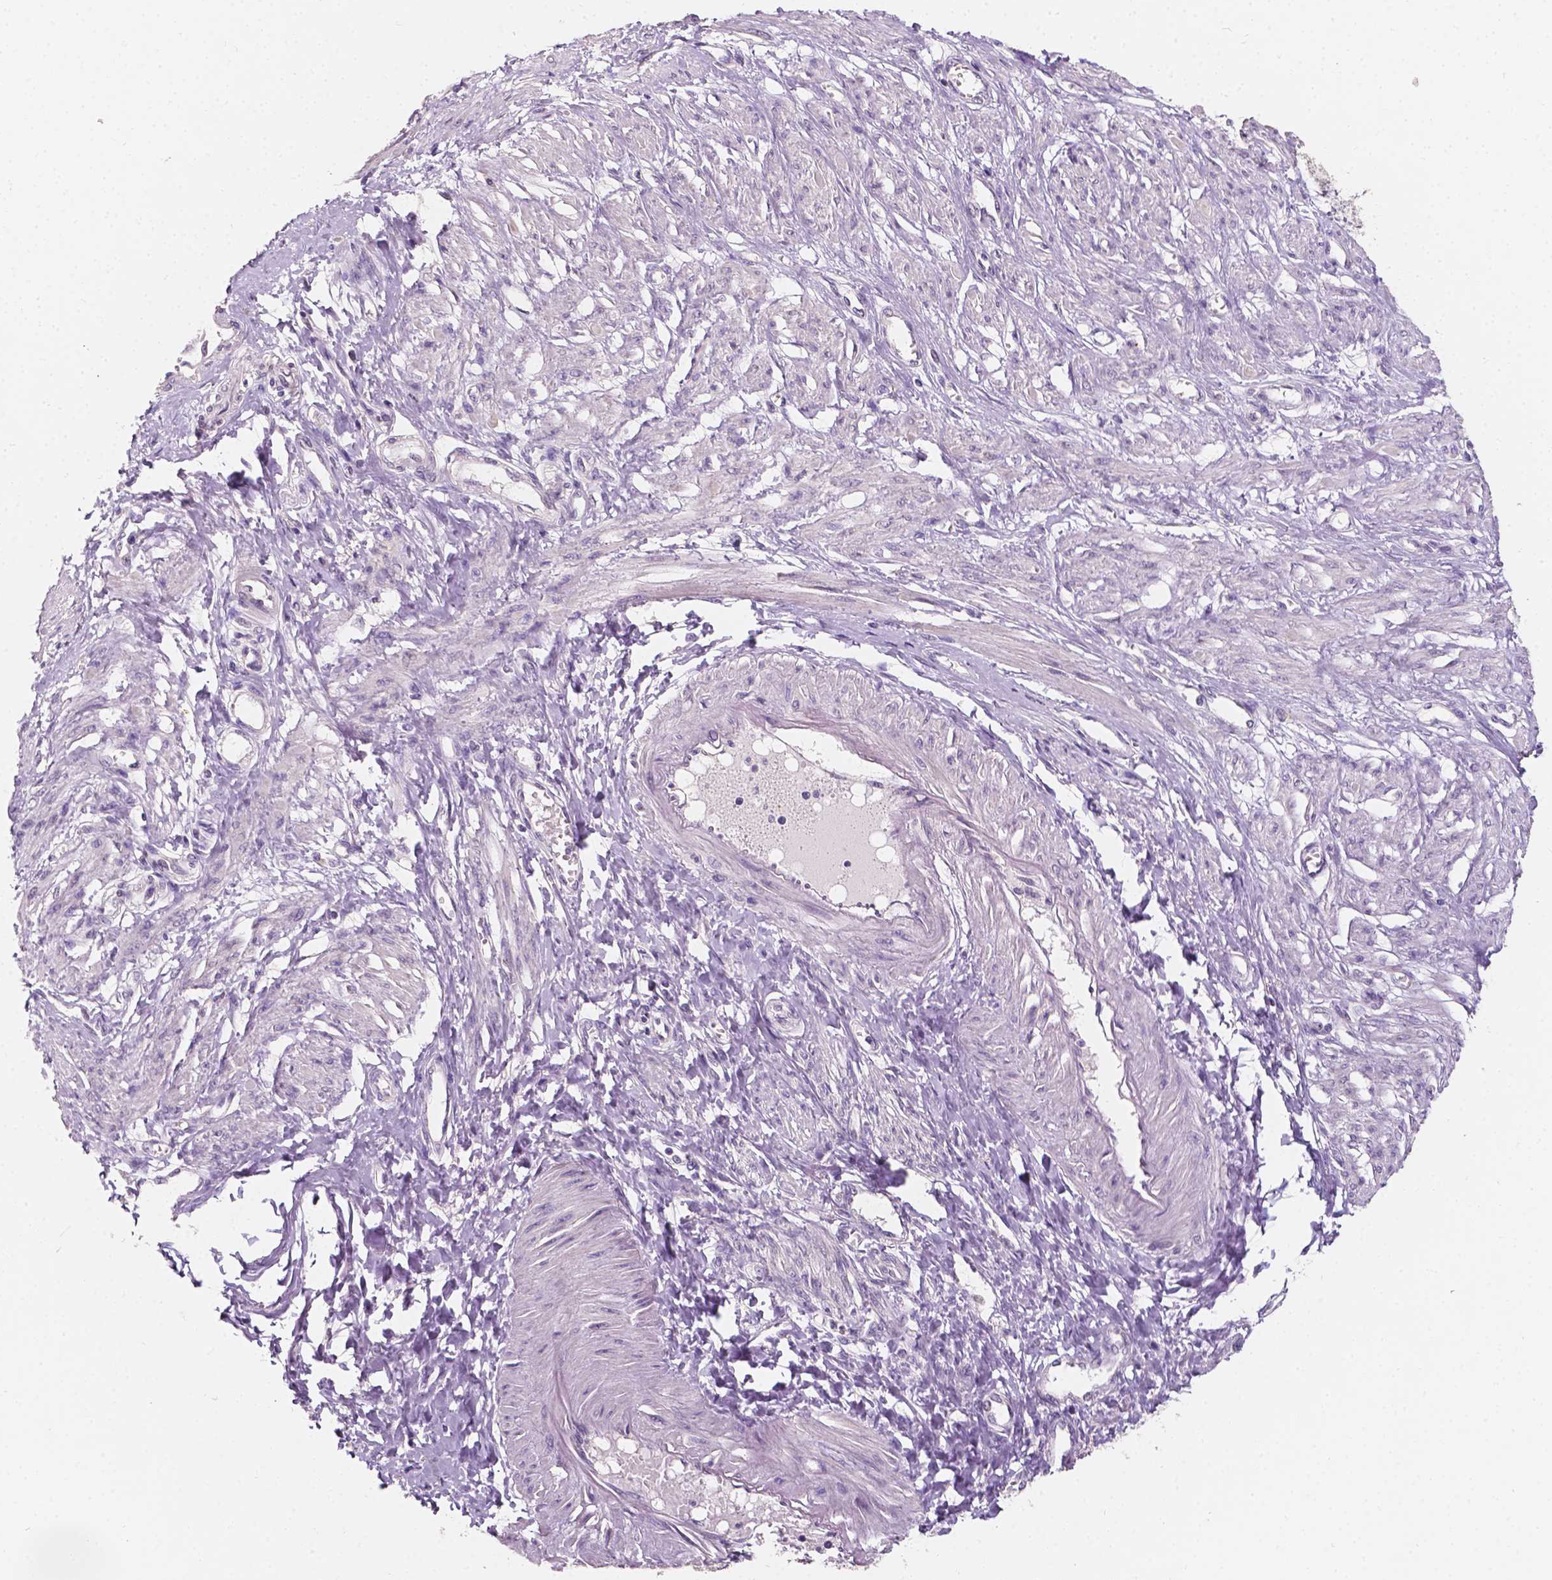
{"staining": {"intensity": "negative", "quantity": "none", "location": "none"}, "tissue": "smooth muscle", "cell_type": "Smooth muscle cells", "image_type": "normal", "snomed": [{"axis": "morphology", "description": "Normal tissue, NOS"}, {"axis": "topography", "description": "Smooth muscle"}, {"axis": "topography", "description": "Uterus"}], "caption": "Immunohistochemistry image of unremarkable smooth muscle: human smooth muscle stained with DAB (3,3'-diaminobenzidine) reveals no significant protein positivity in smooth muscle cells. (Stains: DAB (3,3'-diaminobenzidine) immunohistochemistry with hematoxylin counter stain, Microscopy: brightfield microscopy at high magnification).", "gene": "TAL1", "patient": {"sex": "female", "age": 39}}